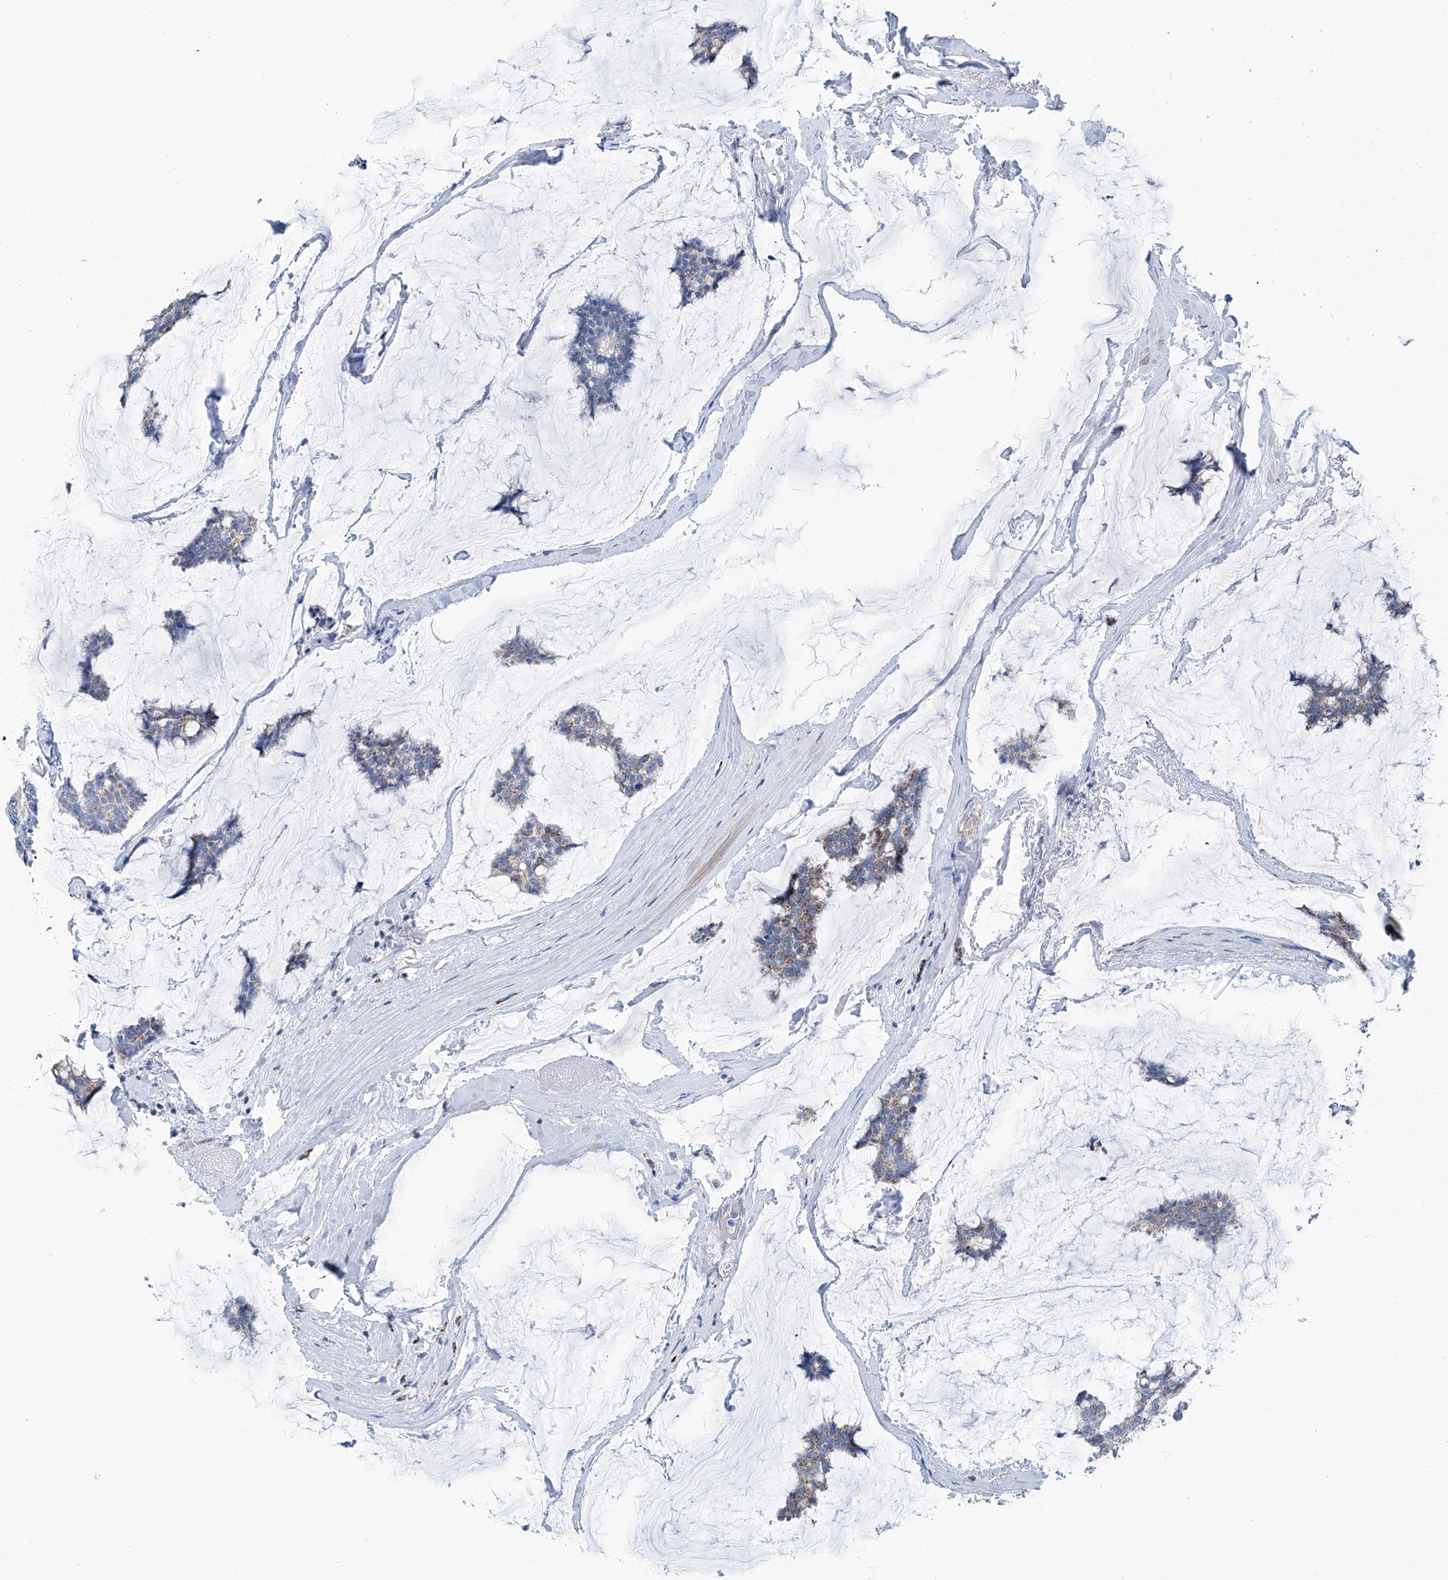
{"staining": {"intensity": "moderate", "quantity": "<25%", "location": "cytoplasmic/membranous"}, "tissue": "breast cancer", "cell_type": "Tumor cells", "image_type": "cancer", "snomed": [{"axis": "morphology", "description": "Duct carcinoma"}, {"axis": "topography", "description": "Breast"}], "caption": "Moderate cytoplasmic/membranous positivity for a protein is appreciated in approximately <25% of tumor cells of breast cancer (infiltrating ductal carcinoma) using immunohistochemistry.", "gene": "MT-ND1", "patient": {"sex": "female", "age": 93}}